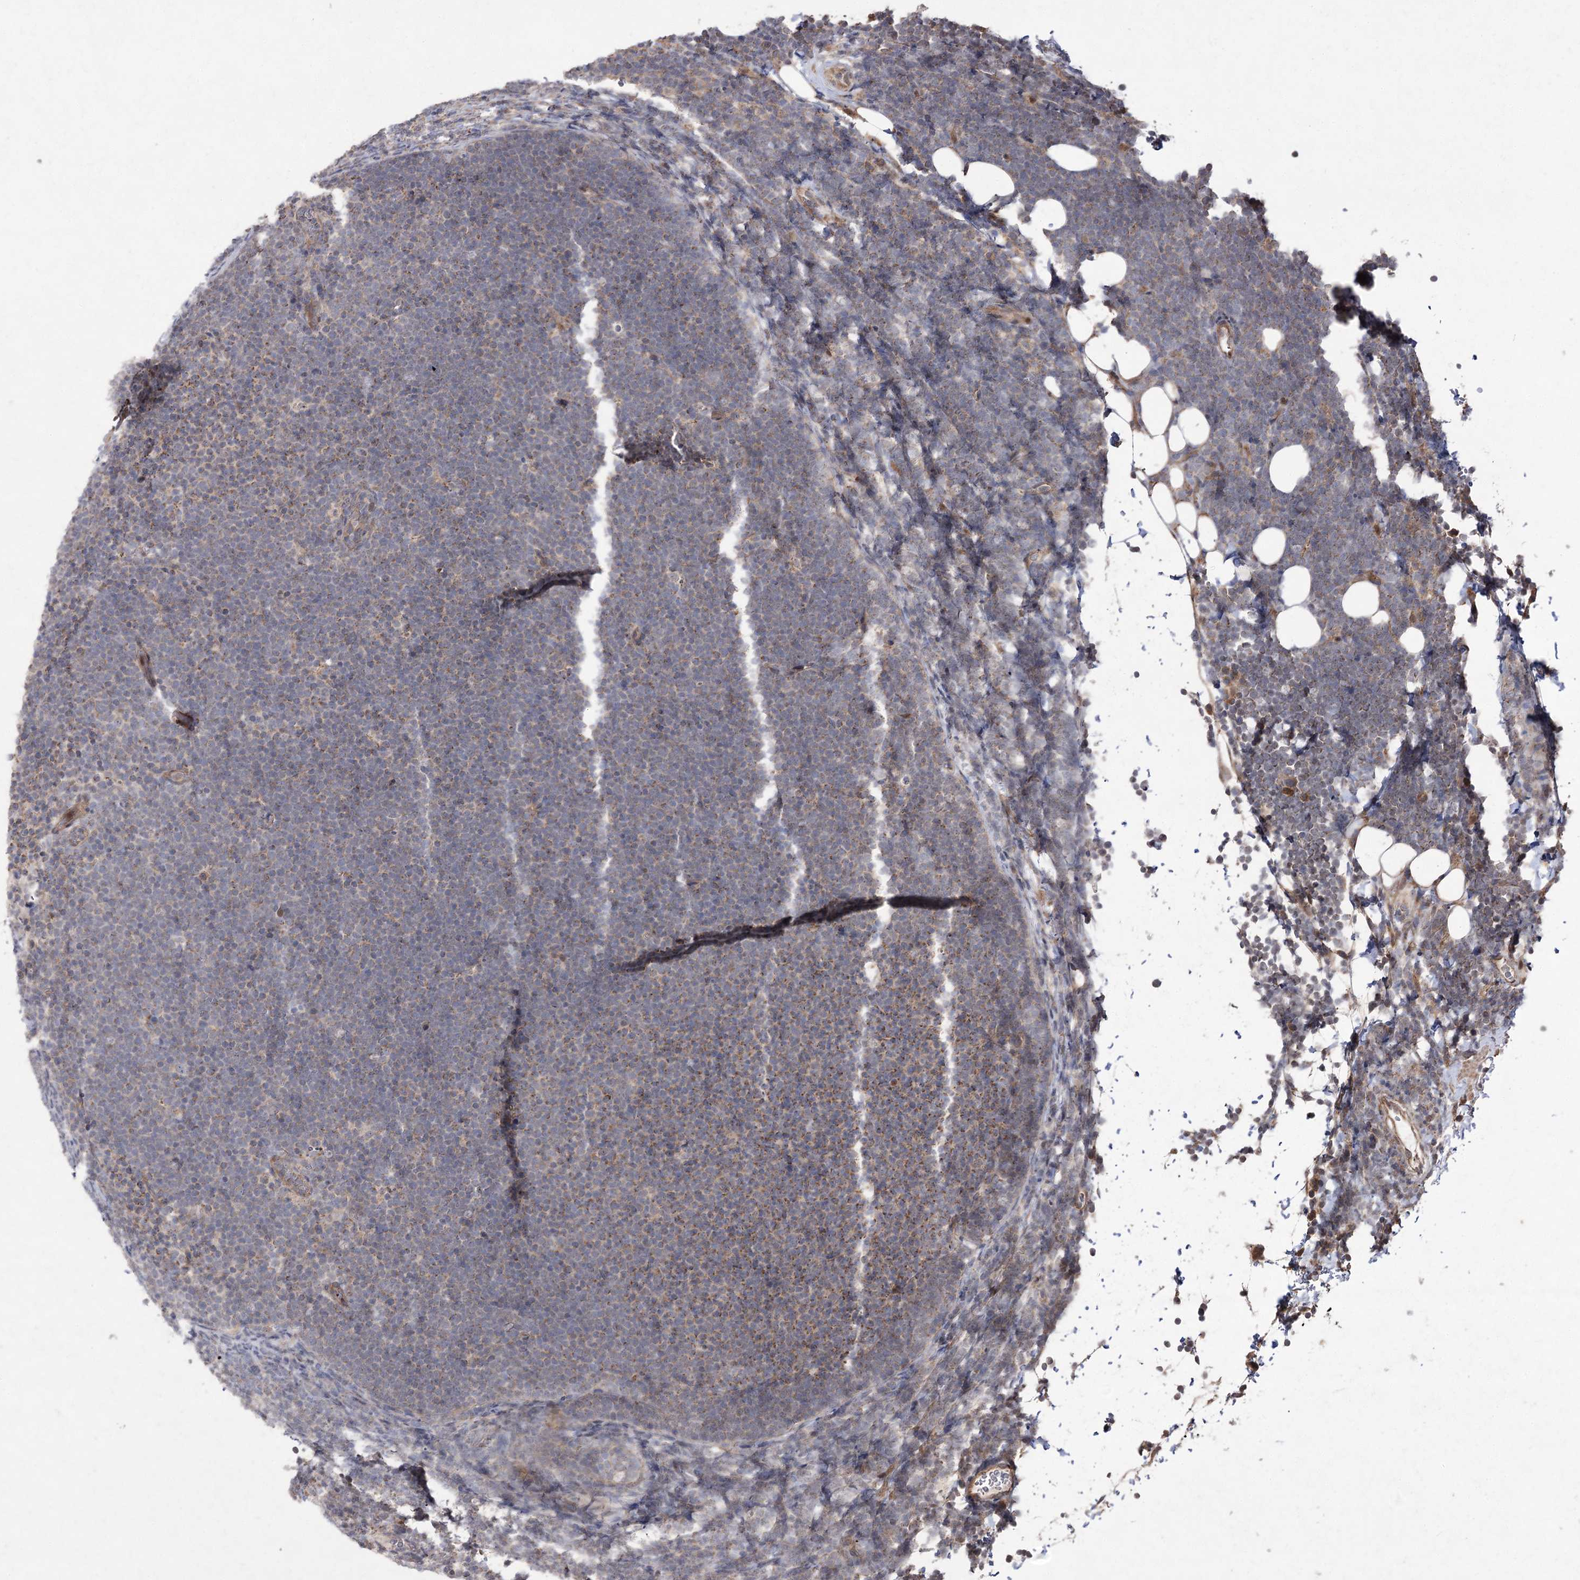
{"staining": {"intensity": "weak", "quantity": "<25%", "location": "cytoplasmic/membranous"}, "tissue": "lymphoma", "cell_type": "Tumor cells", "image_type": "cancer", "snomed": [{"axis": "morphology", "description": "Malignant lymphoma, non-Hodgkin's type, High grade"}, {"axis": "topography", "description": "Lymph node"}], "caption": "This image is of malignant lymphoma, non-Hodgkin's type (high-grade) stained with immunohistochemistry (IHC) to label a protein in brown with the nuclei are counter-stained blue. There is no expression in tumor cells.", "gene": "FANCL", "patient": {"sex": "male", "age": 13}}